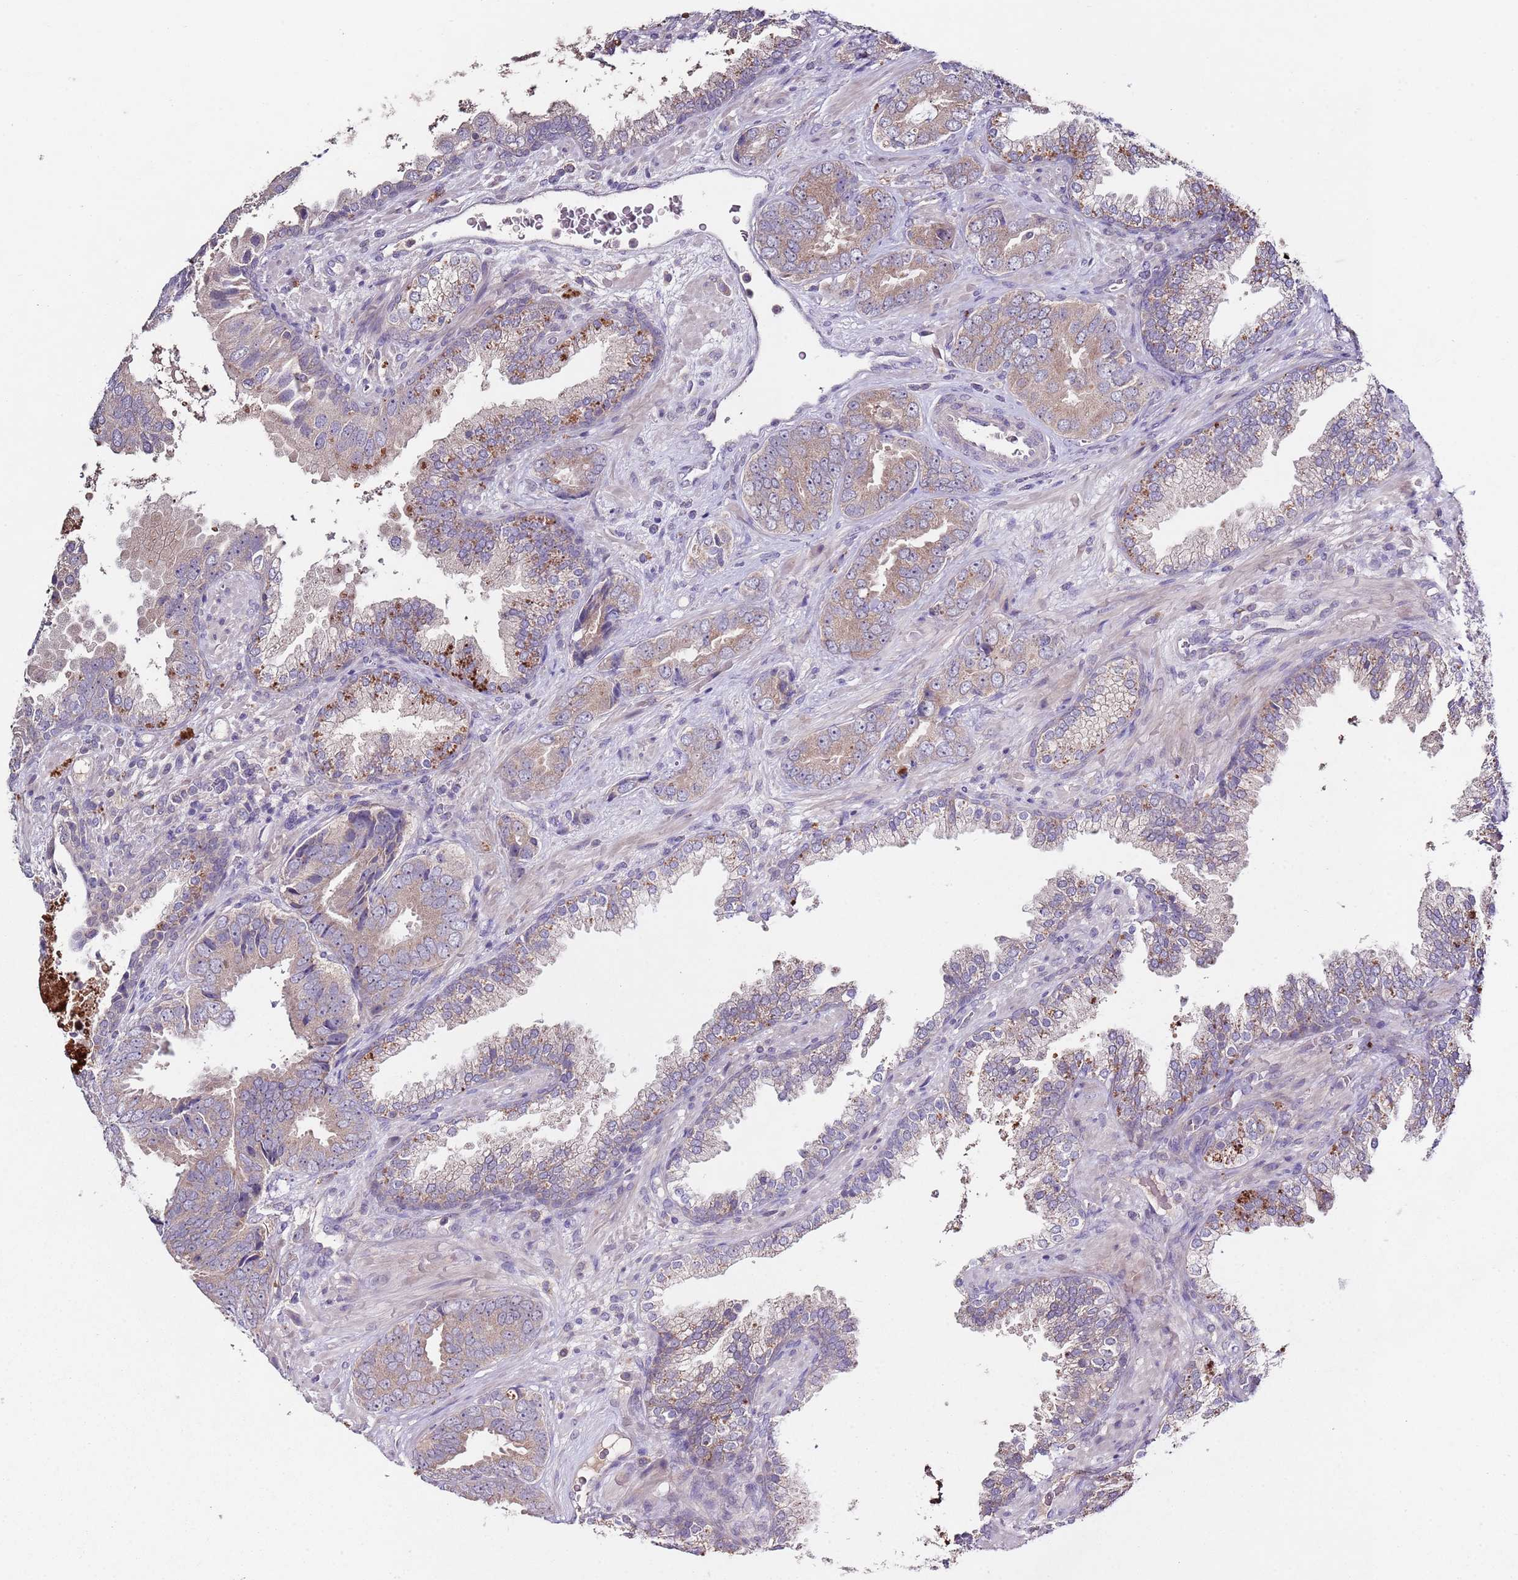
{"staining": {"intensity": "moderate", "quantity": "25%-75%", "location": "cytoplasmic/membranous"}, "tissue": "prostate cancer", "cell_type": "Tumor cells", "image_type": "cancer", "snomed": [{"axis": "morphology", "description": "Adenocarcinoma, High grade"}, {"axis": "topography", "description": "Prostate"}], "caption": "A high-resolution micrograph shows IHC staining of high-grade adenocarcinoma (prostate), which reveals moderate cytoplasmic/membranous staining in approximately 25%-75% of tumor cells.", "gene": "NRDE2", "patient": {"sex": "male", "age": 71}}